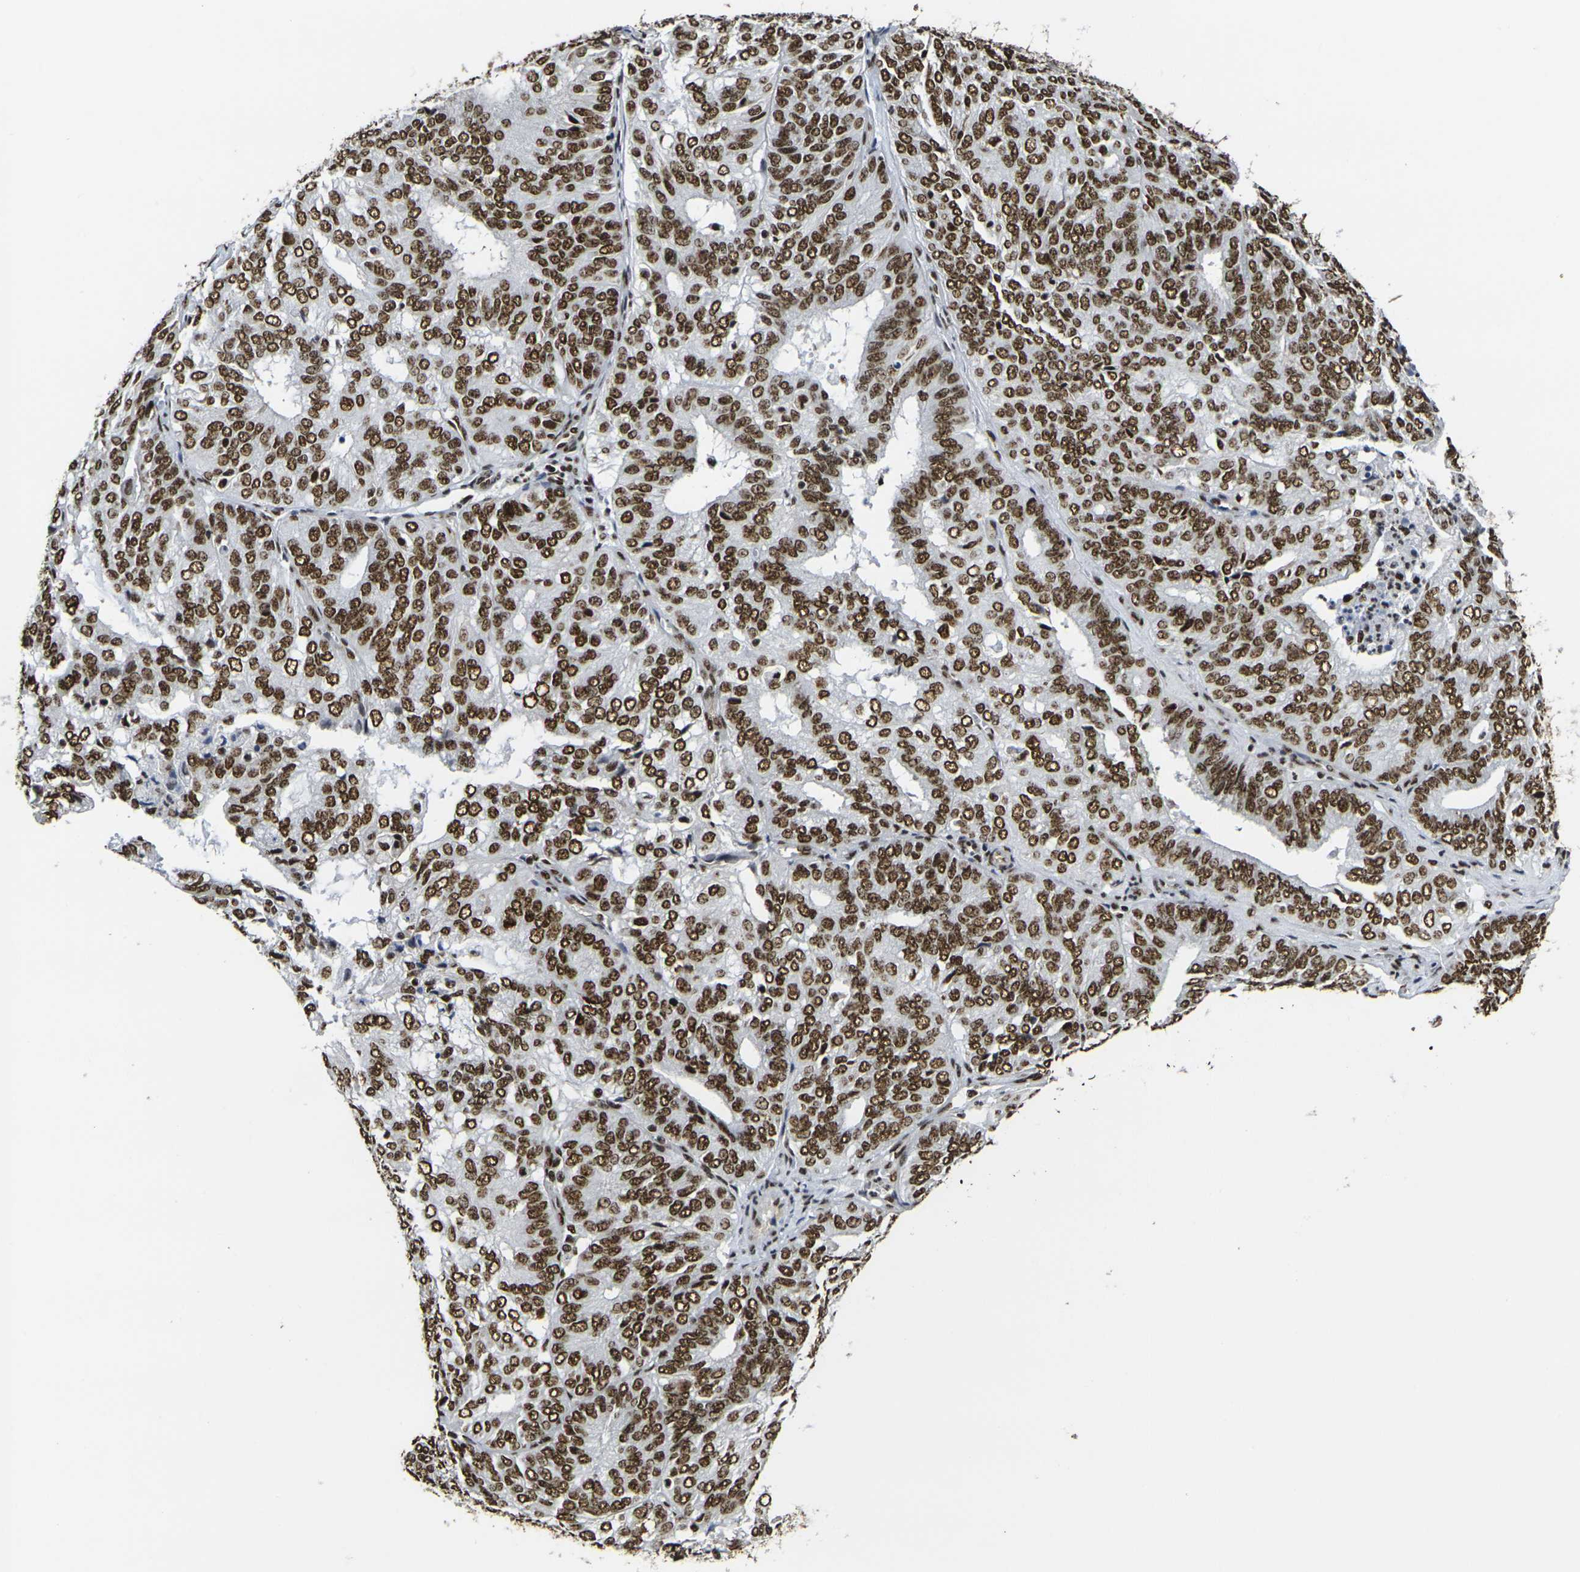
{"staining": {"intensity": "strong", "quantity": ">75%", "location": "nuclear"}, "tissue": "endometrial cancer", "cell_type": "Tumor cells", "image_type": "cancer", "snomed": [{"axis": "morphology", "description": "Adenocarcinoma, NOS"}, {"axis": "topography", "description": "Uterus"}], "caption": "Strong nuclear expression for a protein is appreciated in approximately >75% of tumor cells of endometrial adenocarcinoma using immunohistochemistry.", "gene": "SMARCC1", "patient": {"sex": "female", "age": 60}}